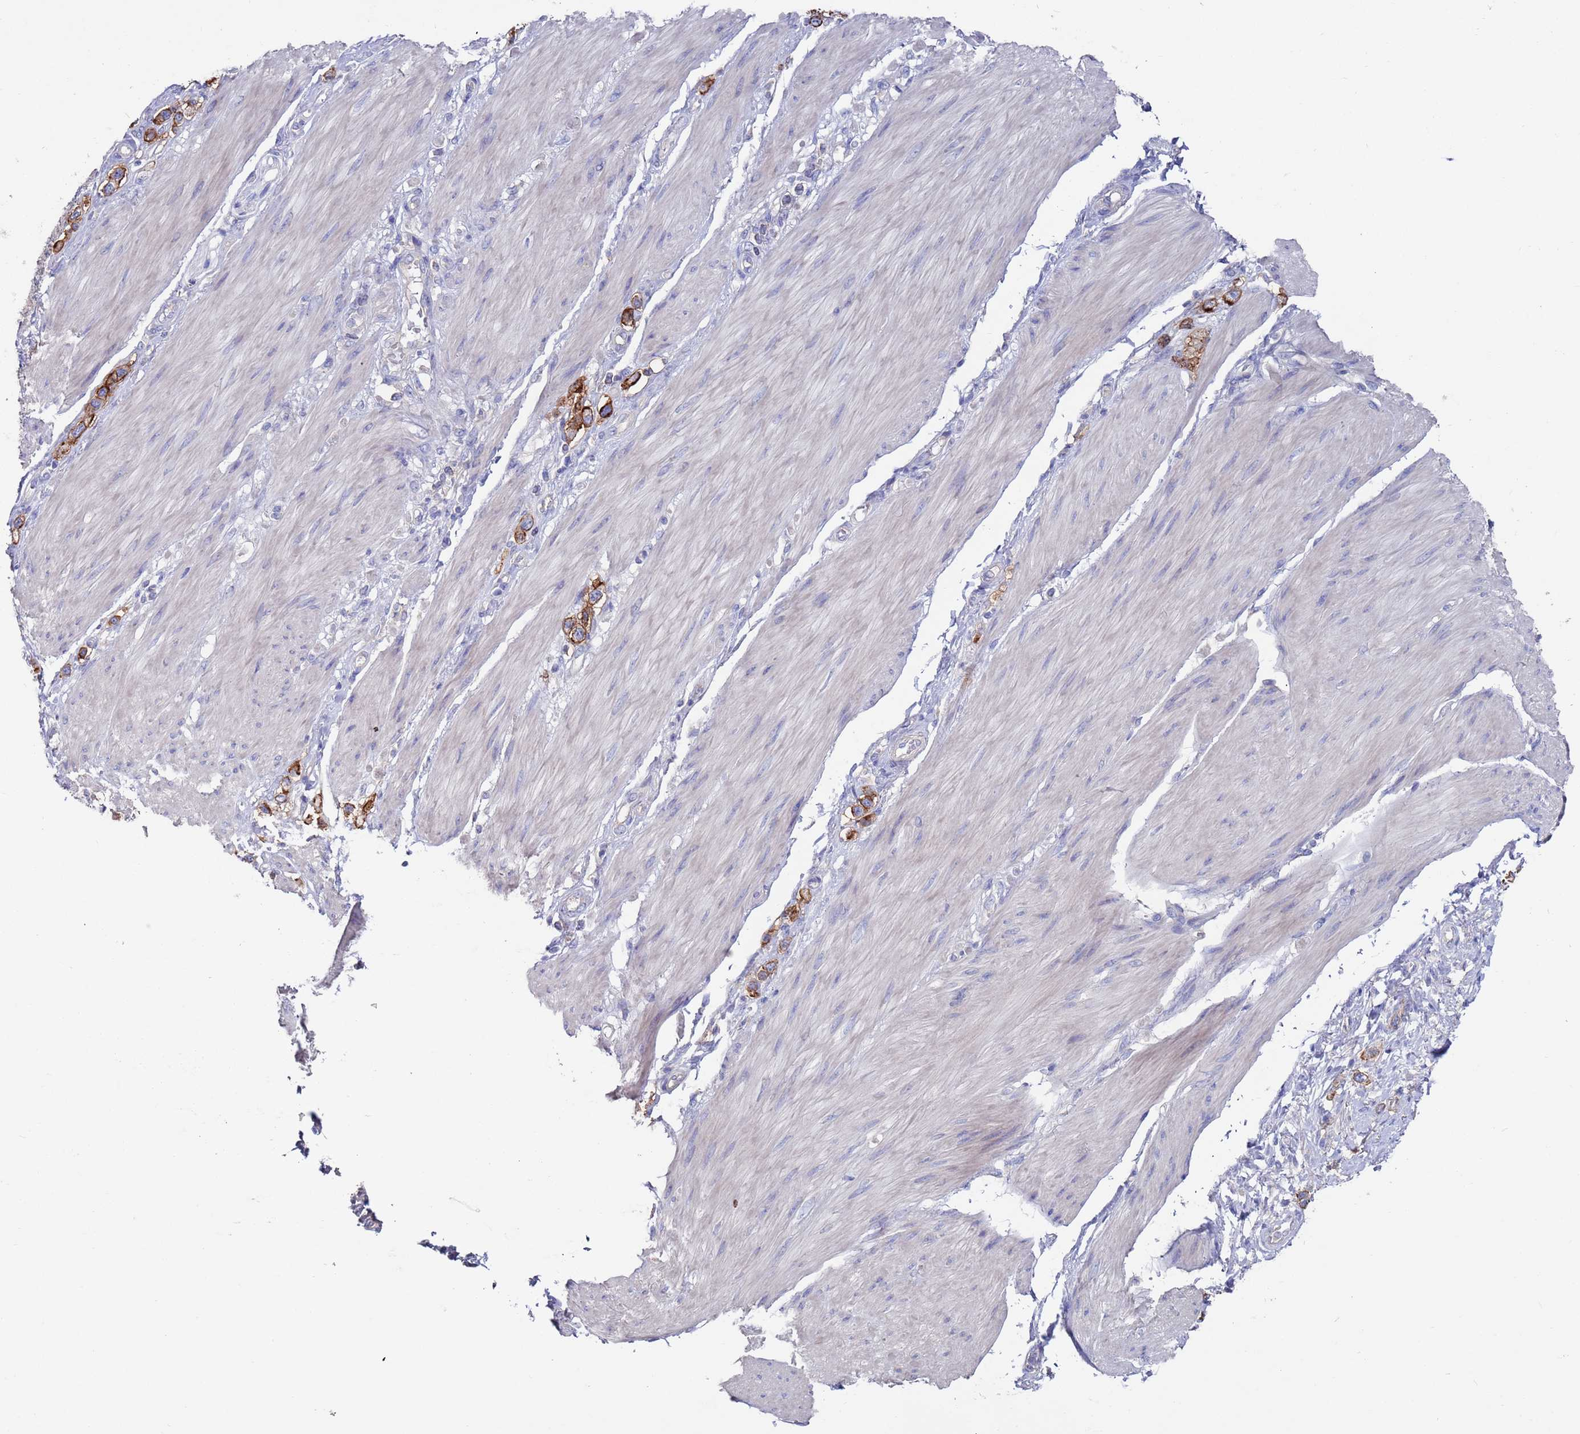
{"staining": {"intensity": "strong", "quantity": "25%-75%", "location": "cytoplasmic/membranous"}, "tissue": "stomach cancer", "cell_type": "Tumor cells", "image_type": "cancer", "snomed": [{"axis": "morphology", "description": "Adenocarcinoma, NOS"}, {"axis": "topography", "description": "Stomach"}], "caption": "Adenocarcinoma (stomach) stained for a protein (brown) demonstrates strong cytoplasmic/membranous positive expression in approximately 25%-75% of tumor cells.", "gene": "KRTCAP3", "patient": {"sex": "female", "age": 65}}